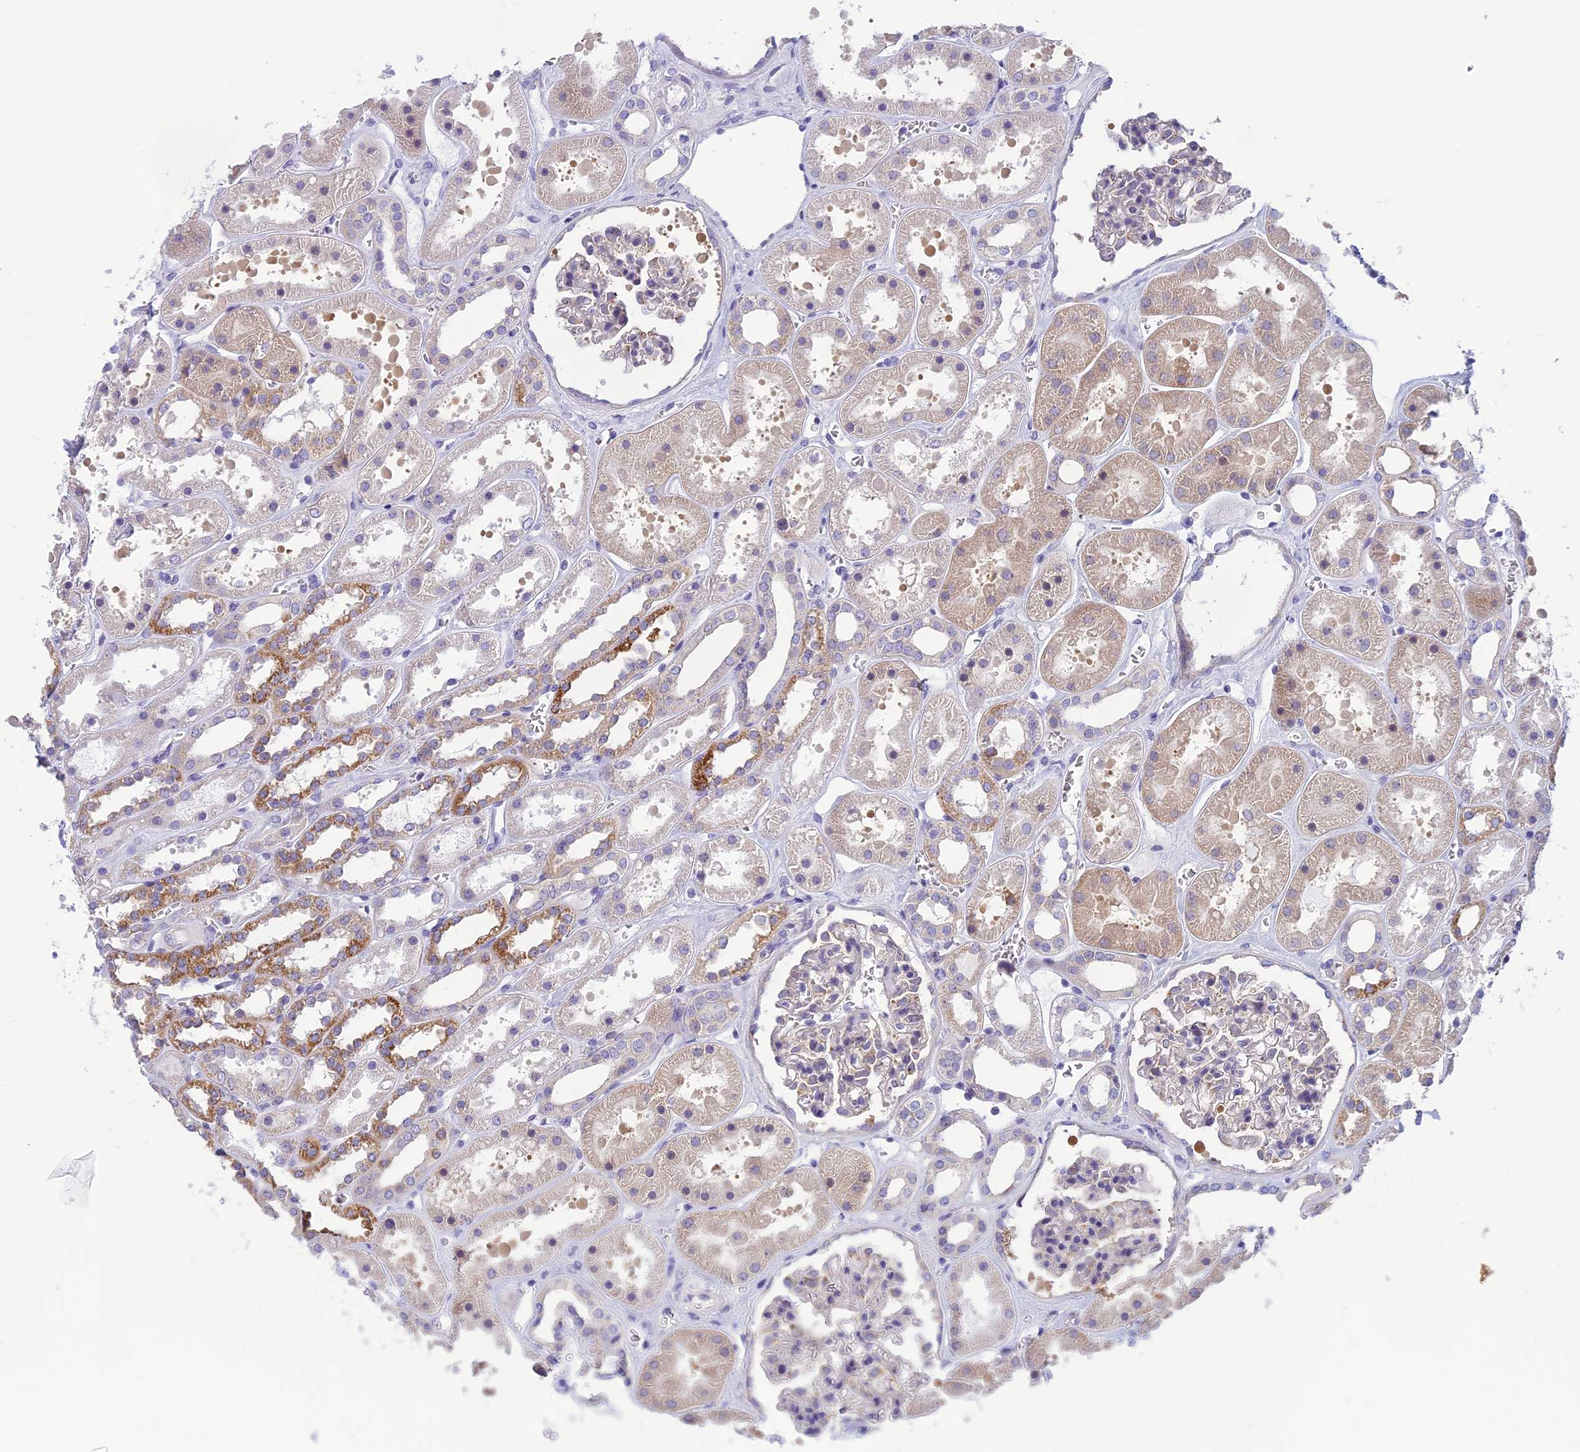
{"staining": {"intensity": "negative", "quantity": "none", "location": "none"}, "tissue": "kidney", "cell_type": "Cells in glomeruli", "image_type": "normal", "snomed": [{"axis": "morphology", "description": "Normal tissue, NOS"}, {"axis": "topography", "description": "Kidney"}], "caption": "Immunohistochemistry (IHC) photomicrograph of normal kidney stained for a protein (brown), which exhibits no positivity in cells in glomeruli.", "gene": "ARHGEF37", "patient": {"sex": "female", "age": 41}}